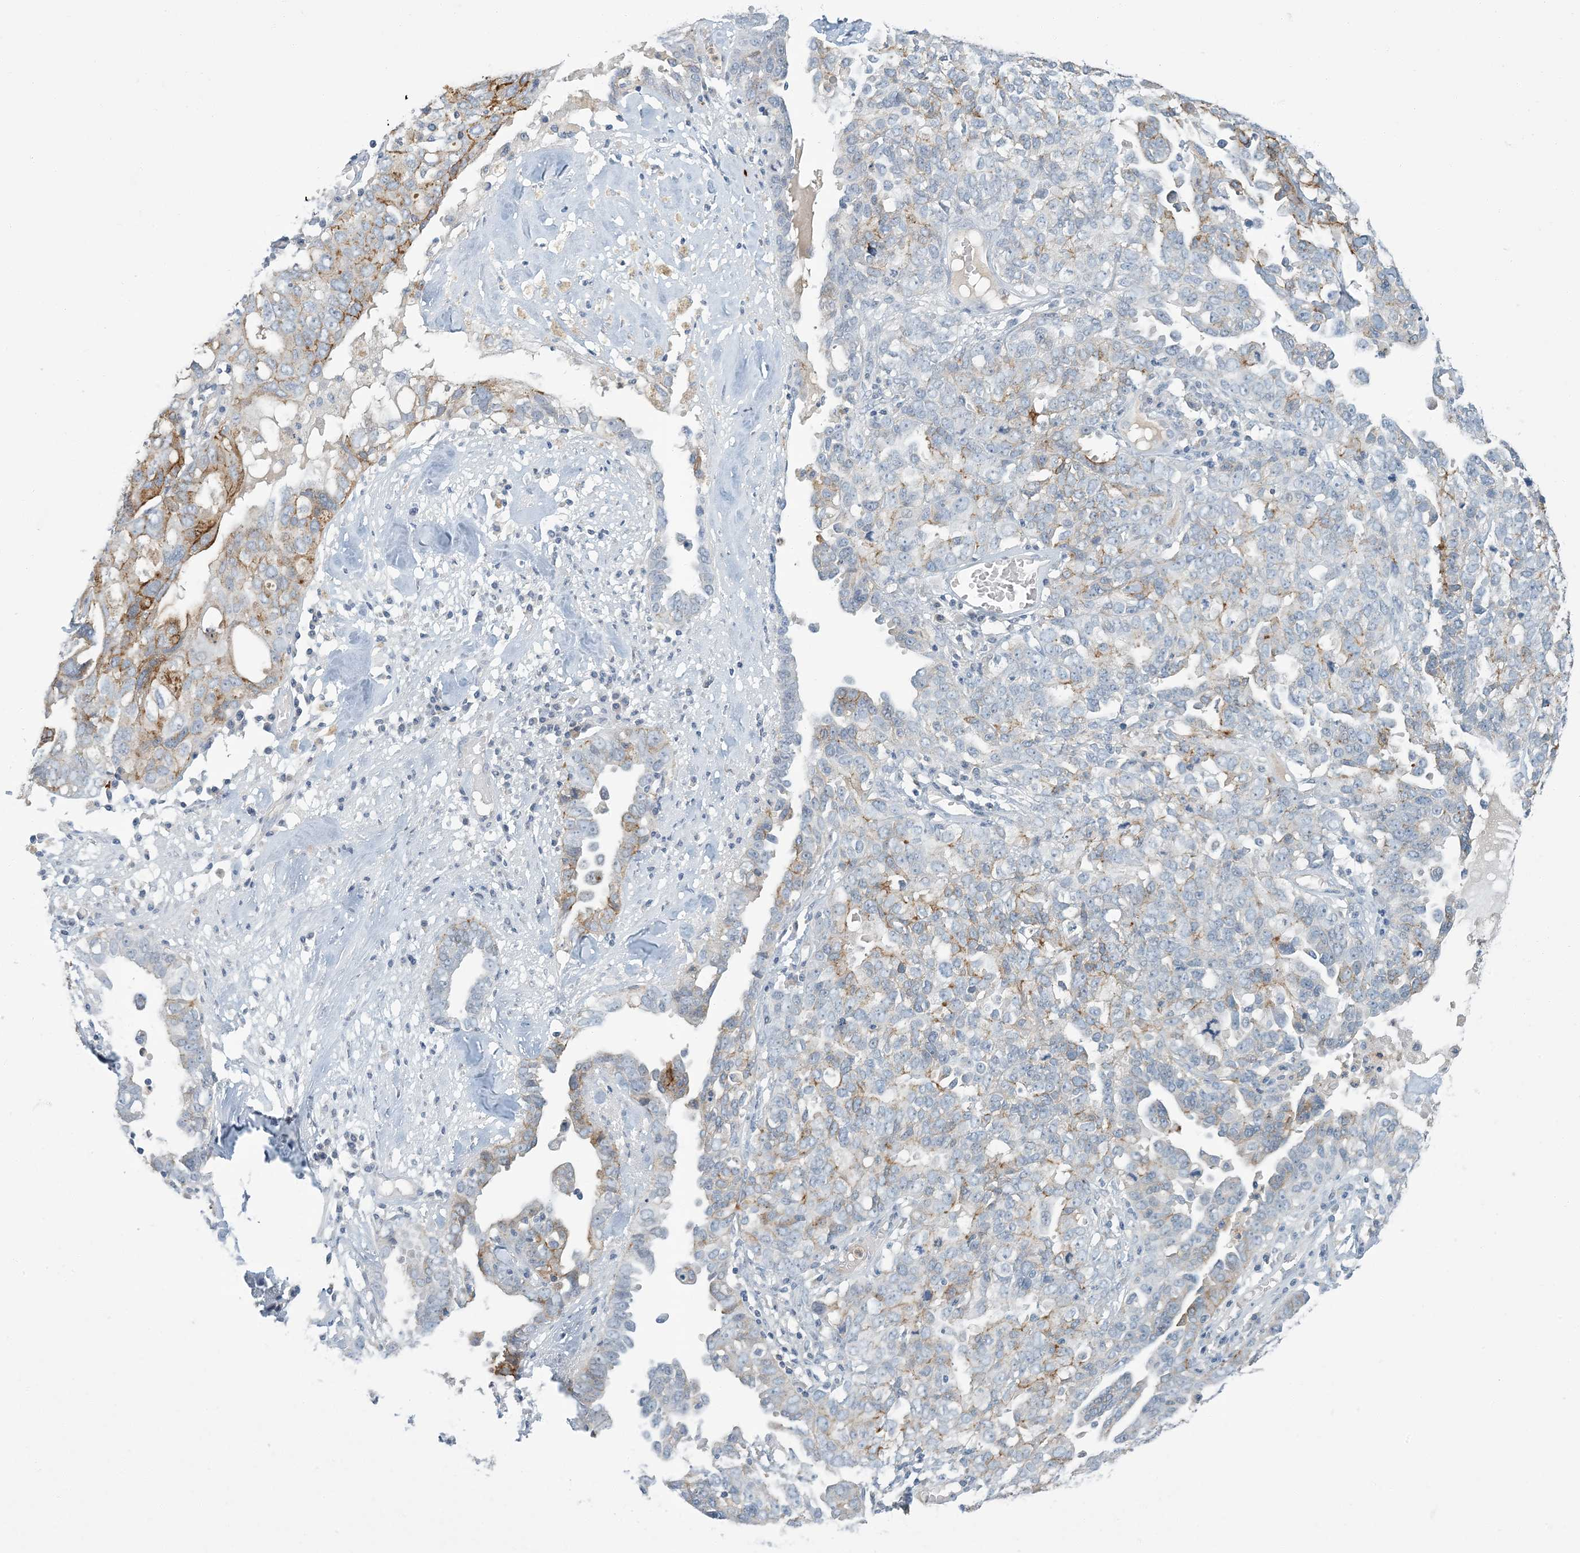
{"staining": {"intensity": "moderate", "quantity": "<25%", "location": "cytoplasmic/membranous"}, "tissue": "ovarian cancer", "cell_type": "Tumor cells", "image_type": "cancer", "snomed": [{"axis": "morphology", "description": "Carcinoma, endometroid"}, {"axis": "topography", "description": "Ovary"}], "caption": "A micrograph showing moderate cytoplasmic/membranous expression in approximately <25% of tumor cells in endometroid carcinoma (ovarian), as visualized by brown immunohistochemical staining.", "gene": "EPHA4", "patient": {"sex": "female", "age": 62}}